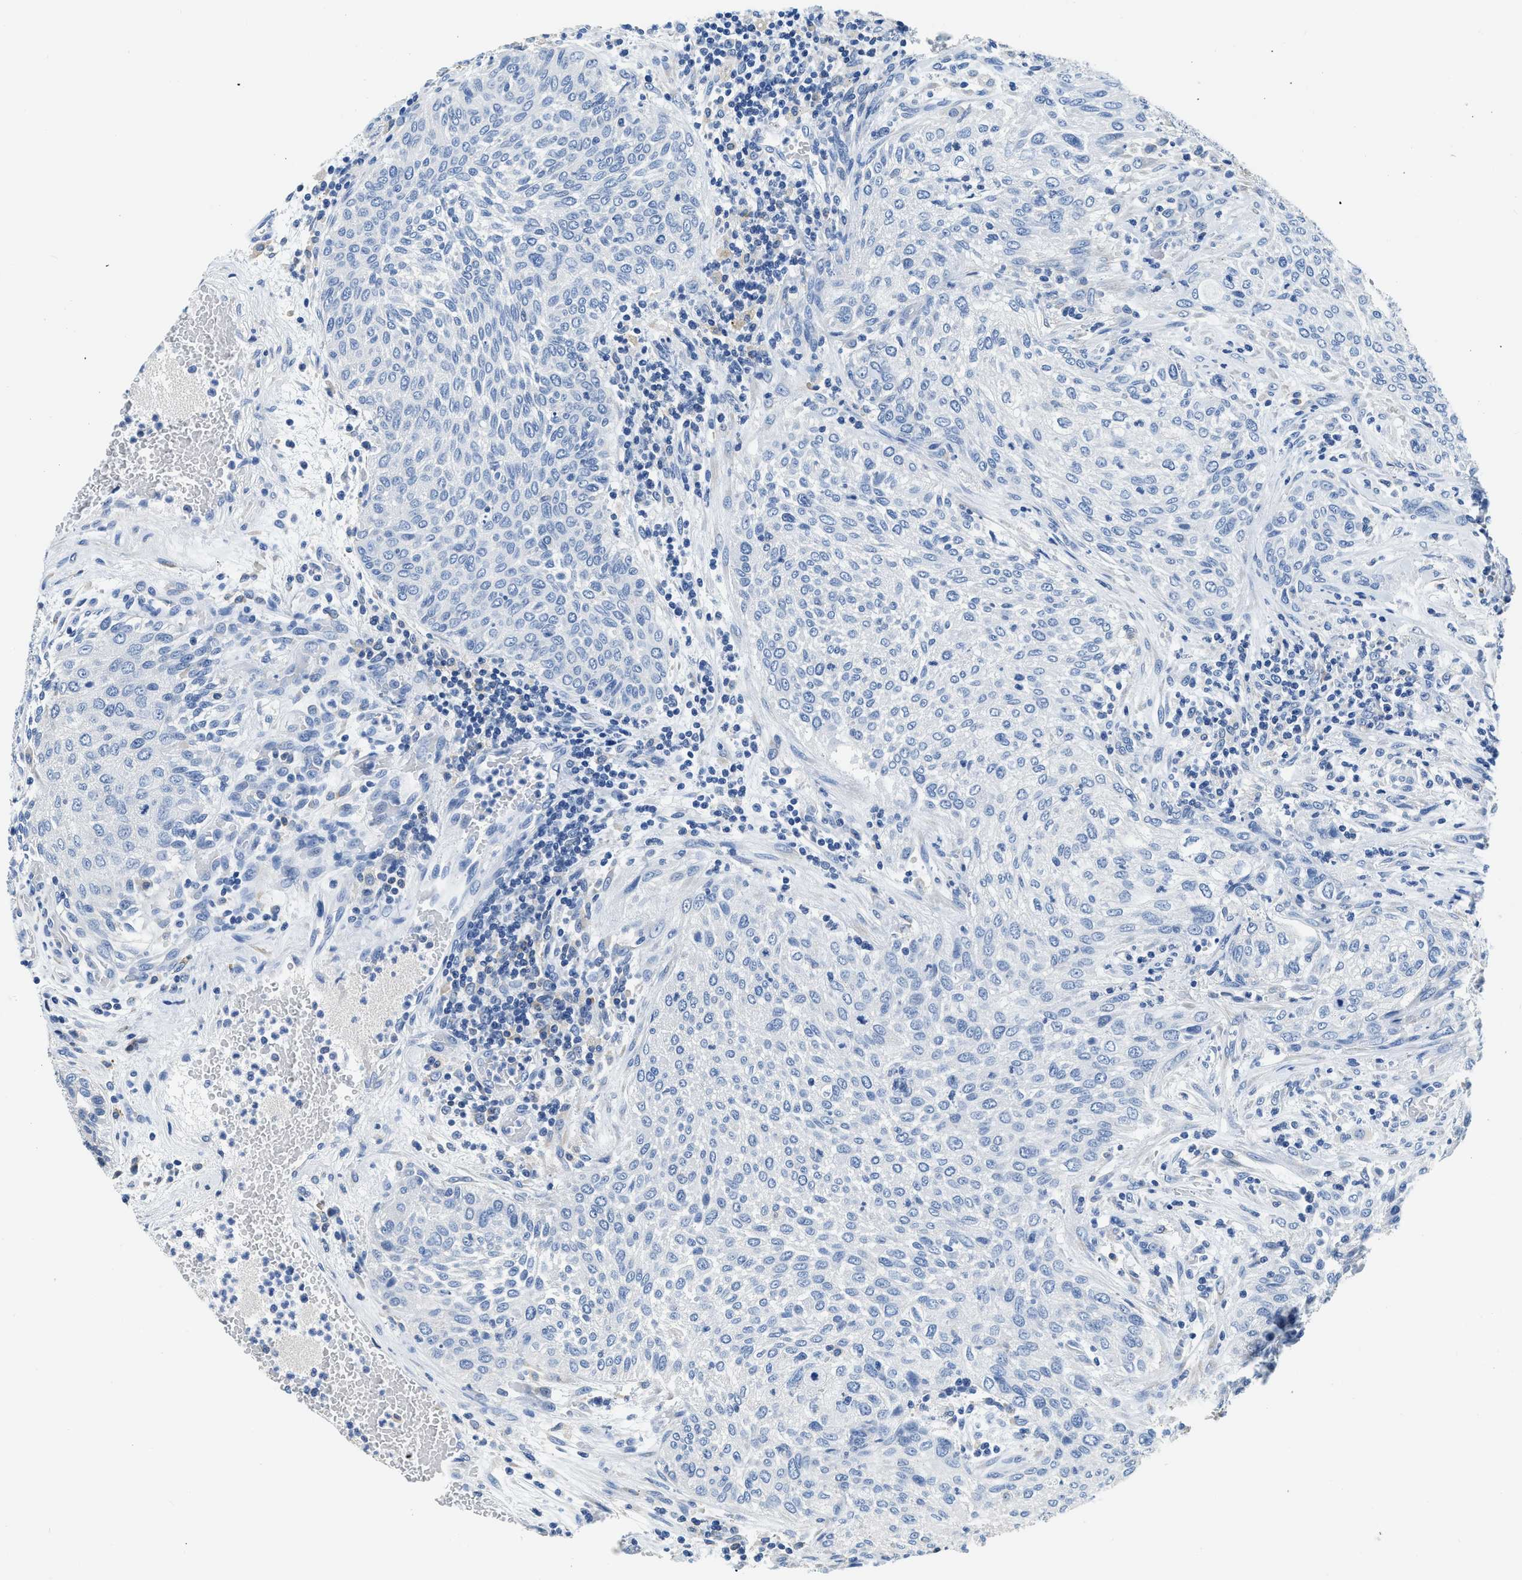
{"staining": {"intensity": "negative", "quantity": "none", "location": "none"}, "tissue": "urothelial cancer", "cell_type": "Tumor cells", "image_type": "cancer", "snomed": [{"axis": "morphology", "description": "Urothelial carcinoma, Low grade"}, {"axis": "morphology", "description": "Urothelial carcinoma, High grade"}, {"axis": "topography", "description": "Urinary bladder"}], "caption": "A micrograph of human high-grade urothelial carcinoma is negative for staining in tumor cells.", "gene": "ZDHHC13", "patient": {"sex": "male", "age": 35}}